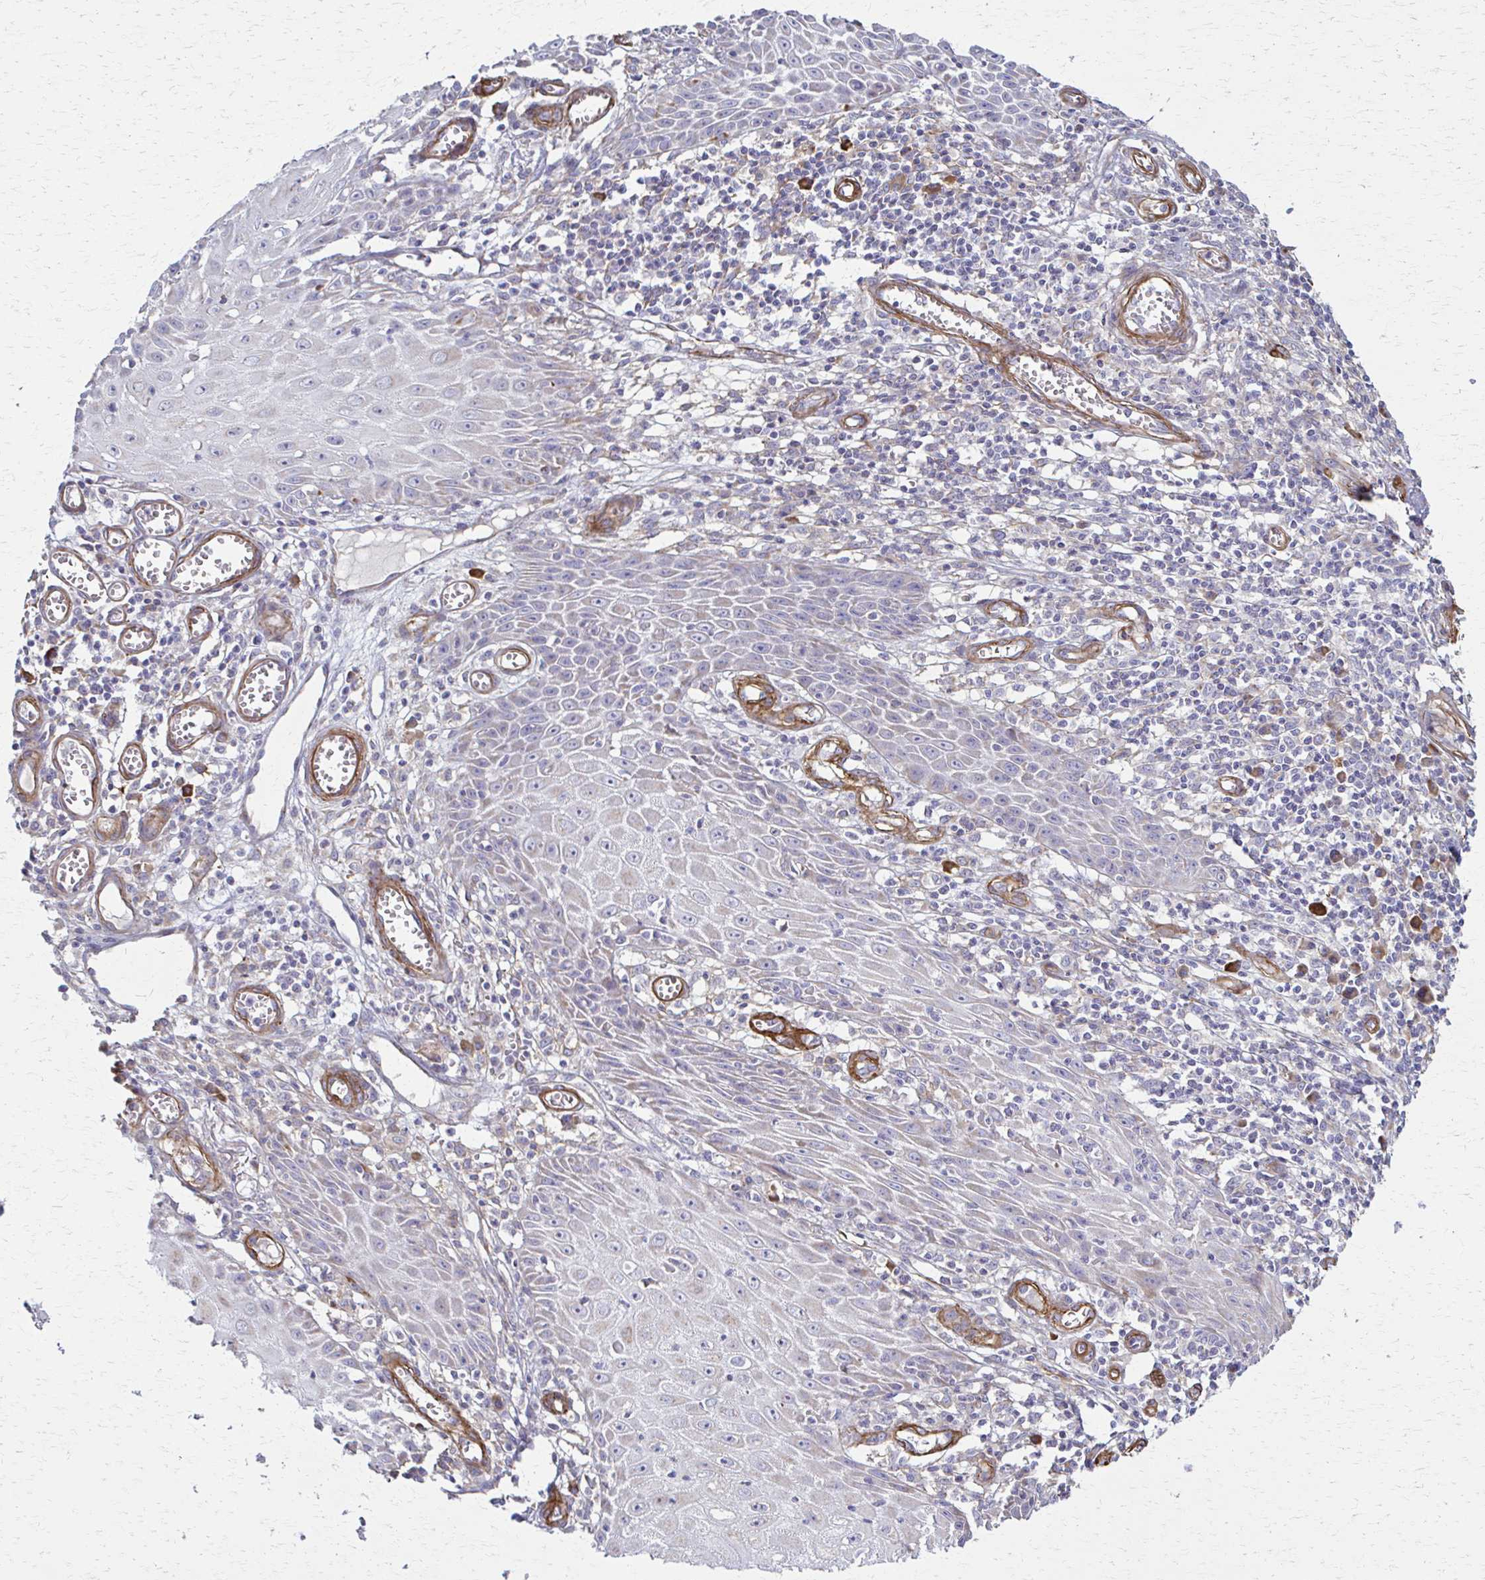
{"staining": {"intensity": "negative", "quantity": "none", "location": "none"}, "tissue": "skin cancer", "cell_type": "Tumor cells", "image_type": "cancer", "snomed": [{"axis": "morphology", "description": "Squamous cell carcinoma, NOS"}, {"axis": "topography", "description": "Skin"}], "caption": "DAB (3,3'-diaminobenzidine) immunohistochemical staining of skin squamous cell carcinoma reveals no significant positivity in tumor cells.", "gene": "TIMMDC1", "patient": {"sex": "female", "age": 73}}